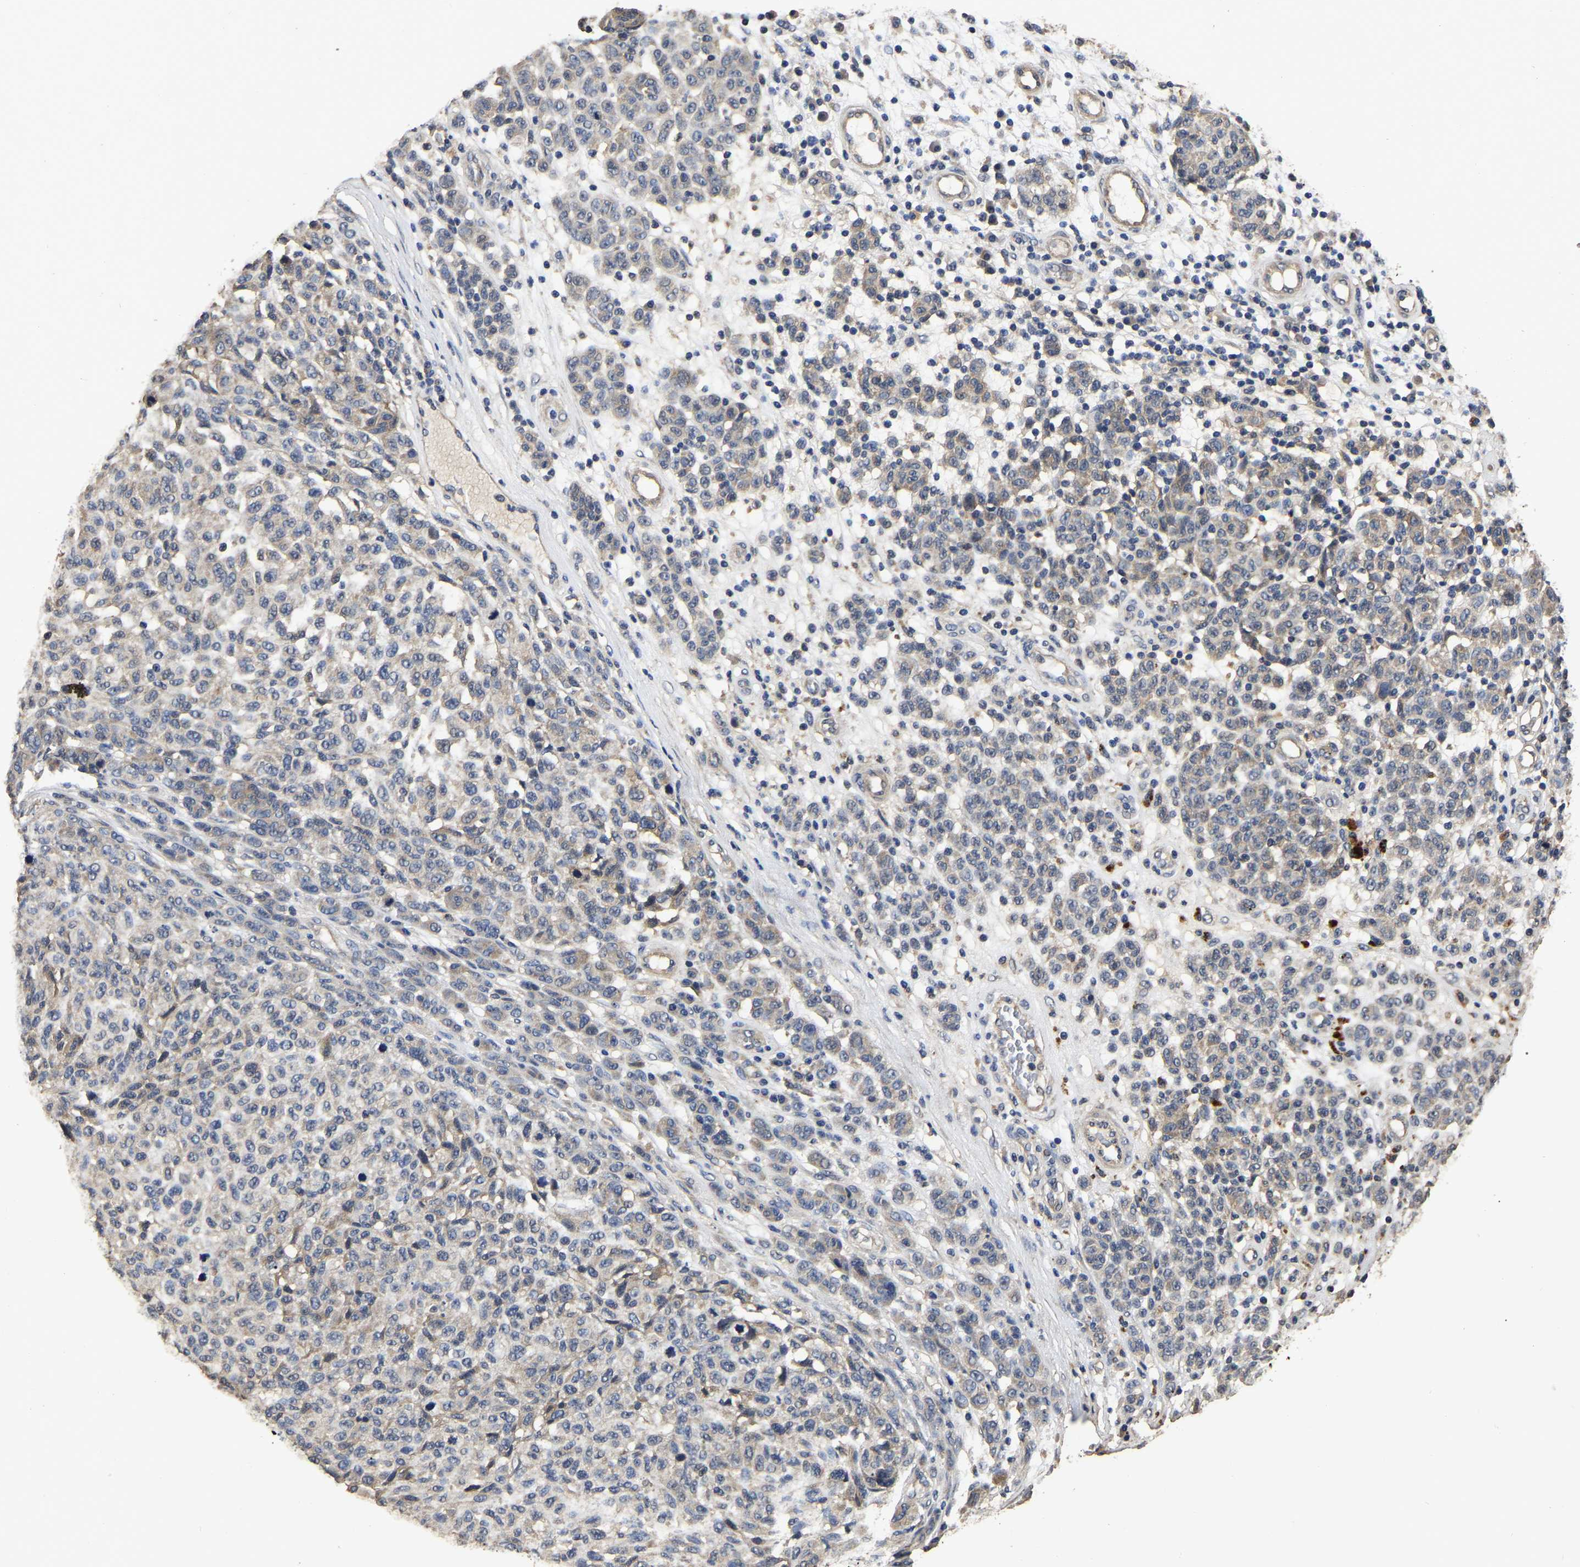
{"staining": {"intensity": "weak", "quantity": "<25%", "location": "cytoplasmic/membranous"}, "tissue": "melanoma", "cell_type": "Tumor cells", "image_type": "cancer", "snomed": [{"axis": "morphology", "description": "Malignant melanoma, NOS"}, {"axis": "topography", "description": "Skin"}], "caption": "Protein analysis of melanoma demonstrates no significant staining in tumor cells. (Brightfield microscopy of DAB IHC at high magnification).", "gene": "STK32C", "patient": {"sex": "male", "age": 59}}